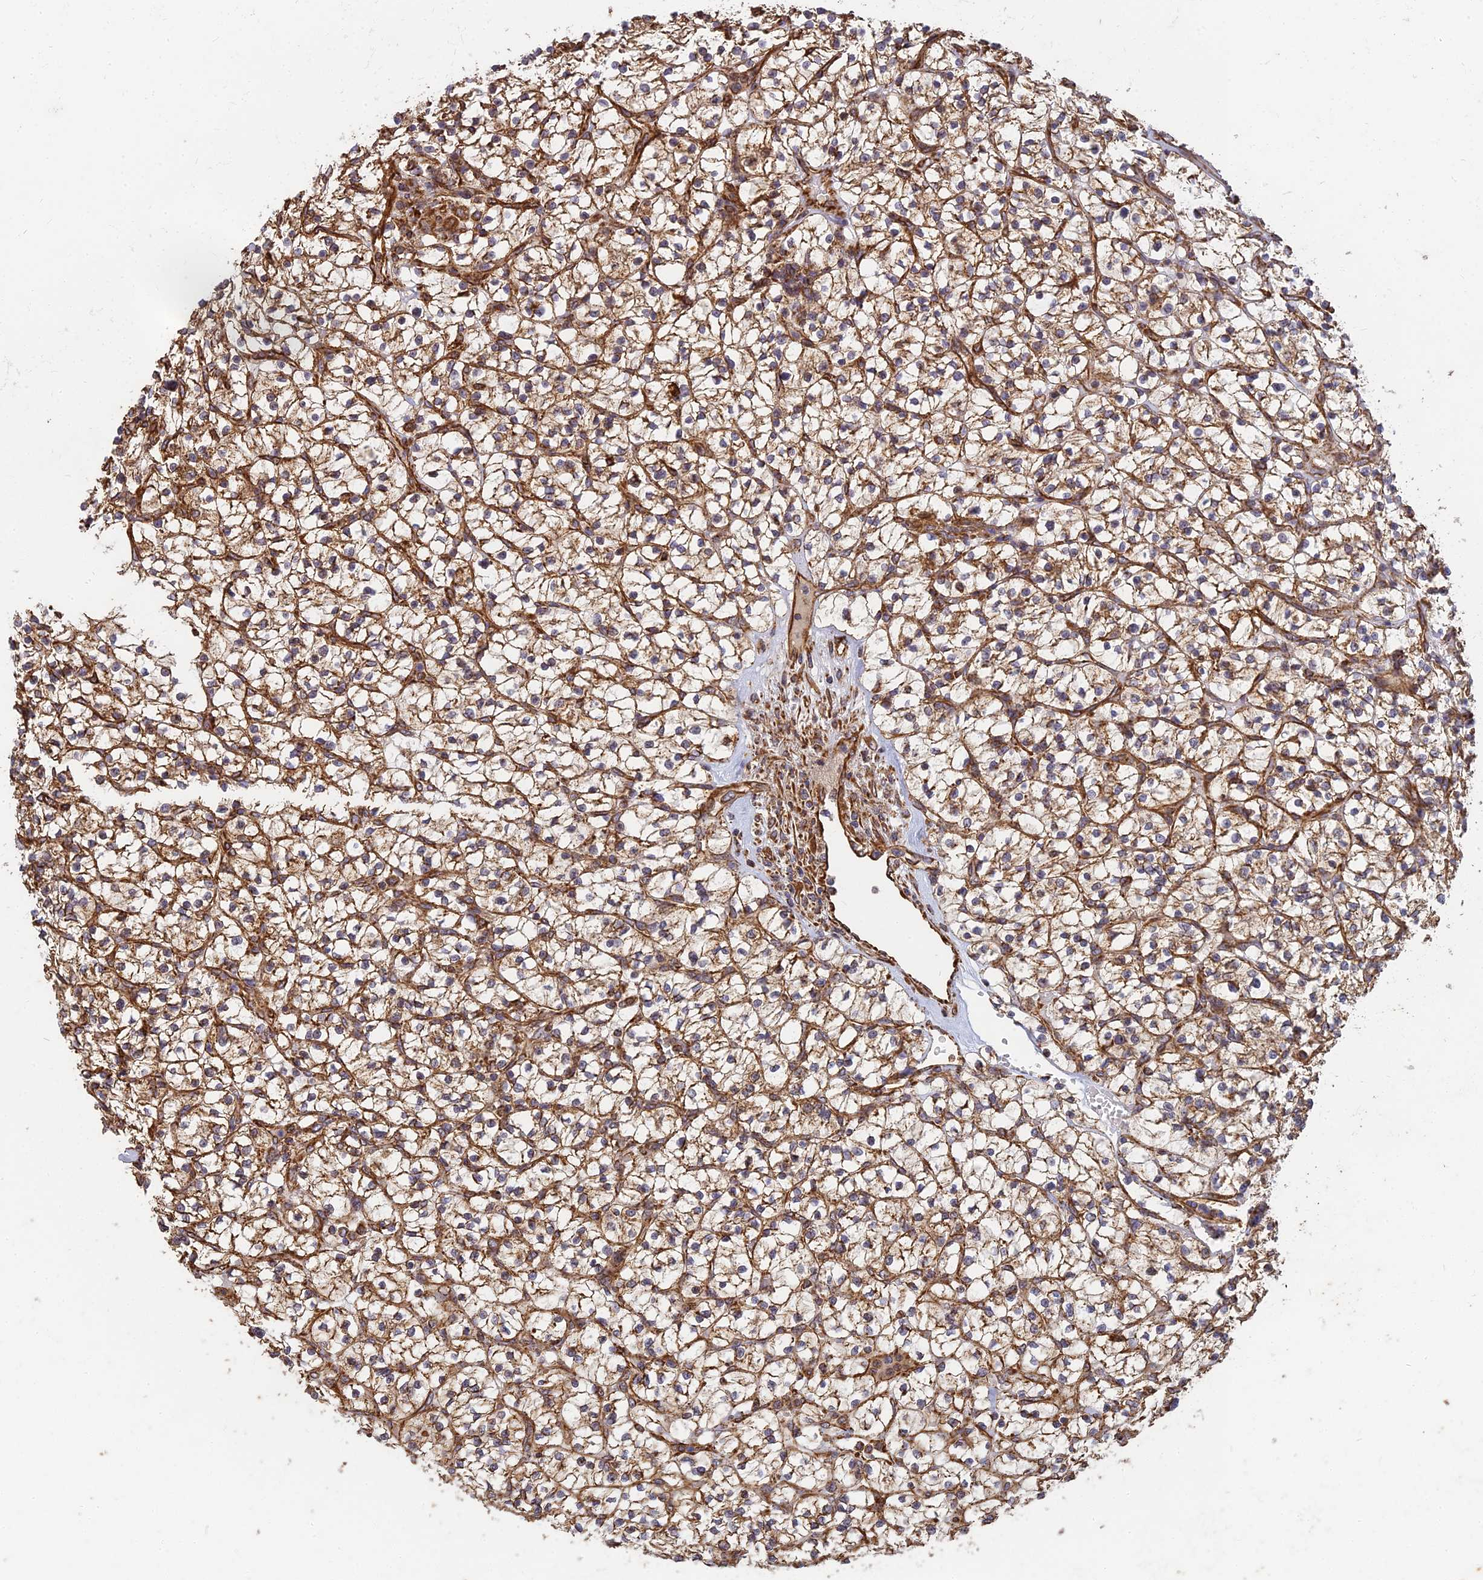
{"staining": {"intensity": "moderate", "quantity": ">75%", "location": "cytoplasmic/membranous"}, "tissue": "renal cancer", "cell_type": "Tumor cells", "image_type": "cancer", "snomed": [{"axis": "morphology", "description": "Adenocarcinoma, NOS"}, {"axis": "topography", "description": "Kidney"}], "caption": "A high-resolution histopathology image shows immunohistochemistry staining of renal cancer (adenocarcinoma), which displays moderate cytoplasmic/membranous positivity in about >75% of tumor cells. (IHC, brightfield microscopy, high magnification).", "gene": "DSTYK", "patient": {"sex": "female", "age": 64}}